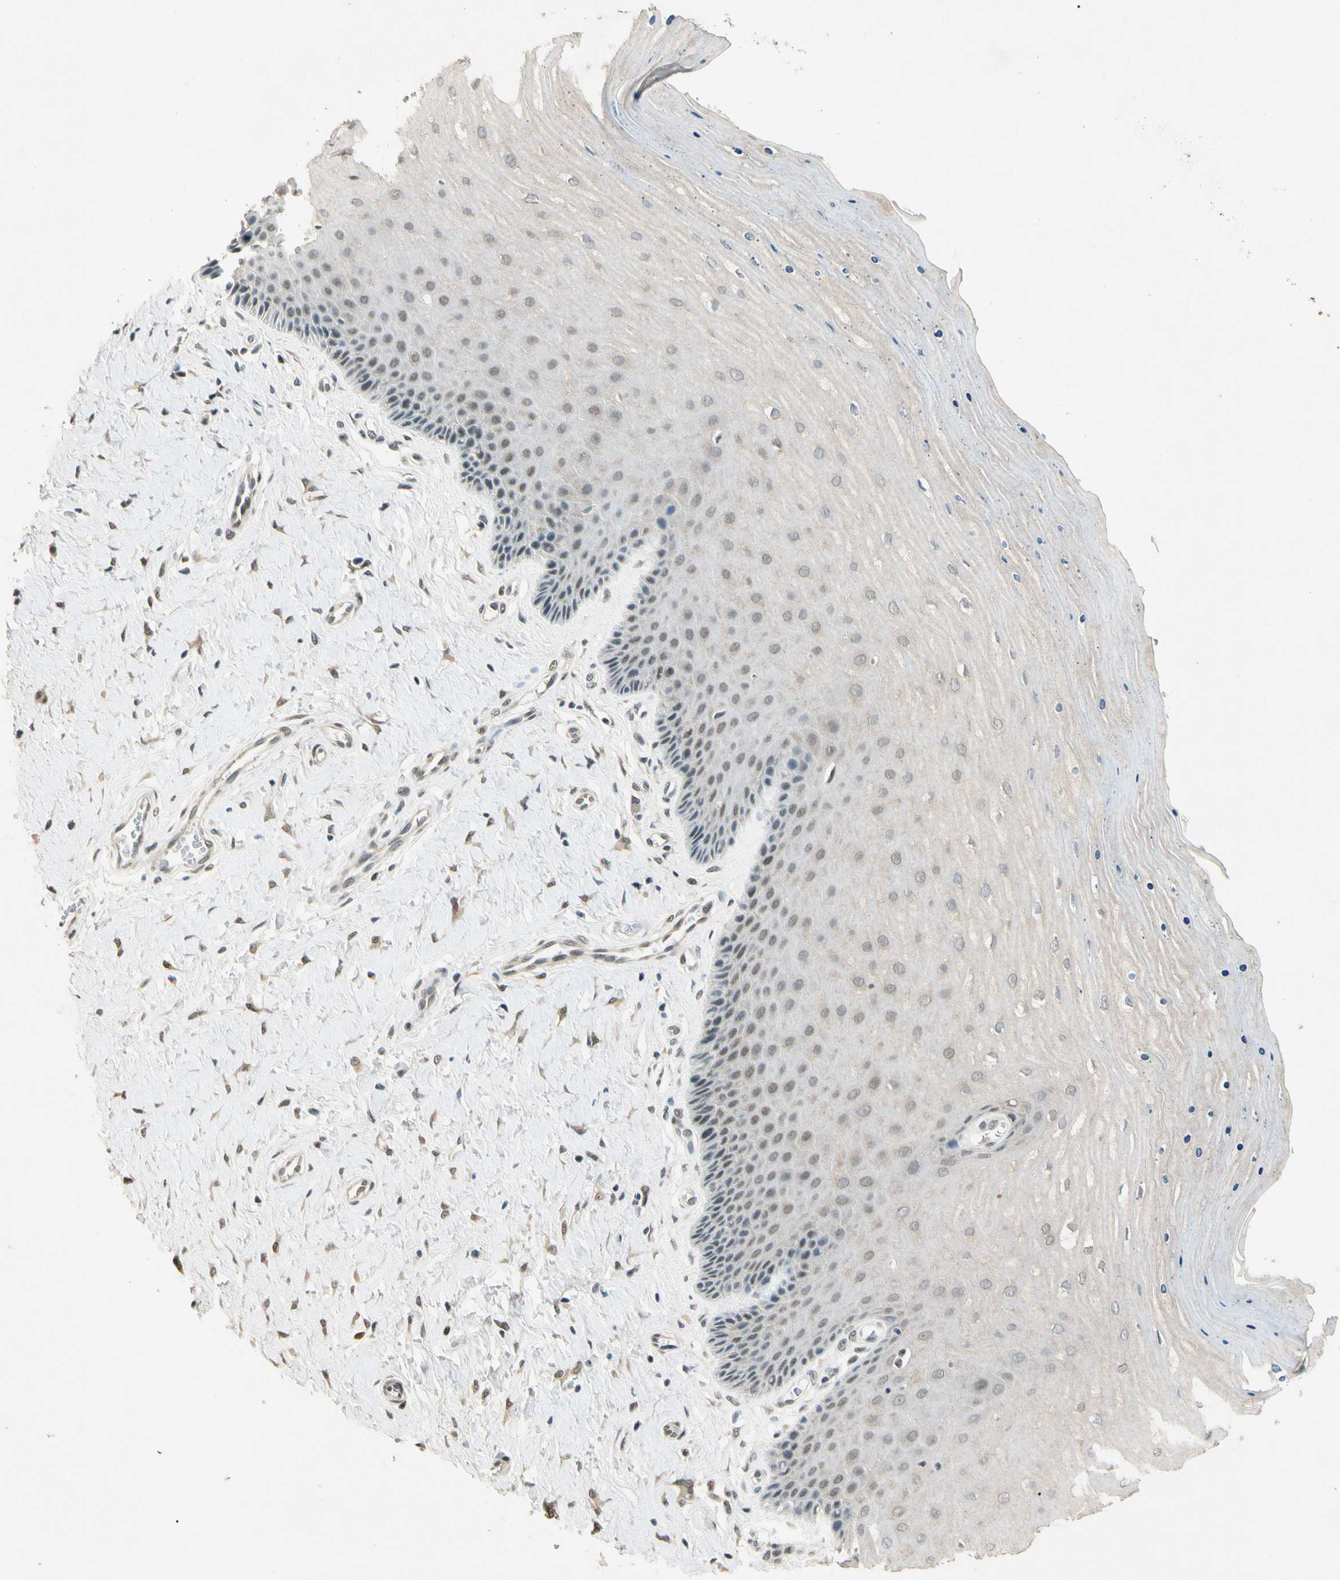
{"staining": {"intensity": "weak", "quantity": ">75%", "location": "cytoplasmic/membranous,nuclear"}, "tissue": "cervix", "cell_type": "Glandular cells", "image_type": "normal", "snomed": [{"axis": "morphology", "description": "Normal tissue, NOS"}, {"axis": "topography", "description": "Cervix"}], "caption": "The image demonstrates immunohistochemical staining of normal cervix. There is weak cytoplasmic/membranous,nuclear positivity is seen in about >75% of glandular cells.", "gene": "ZBTB4", "patient": {"sex": "female", "age": 55}}